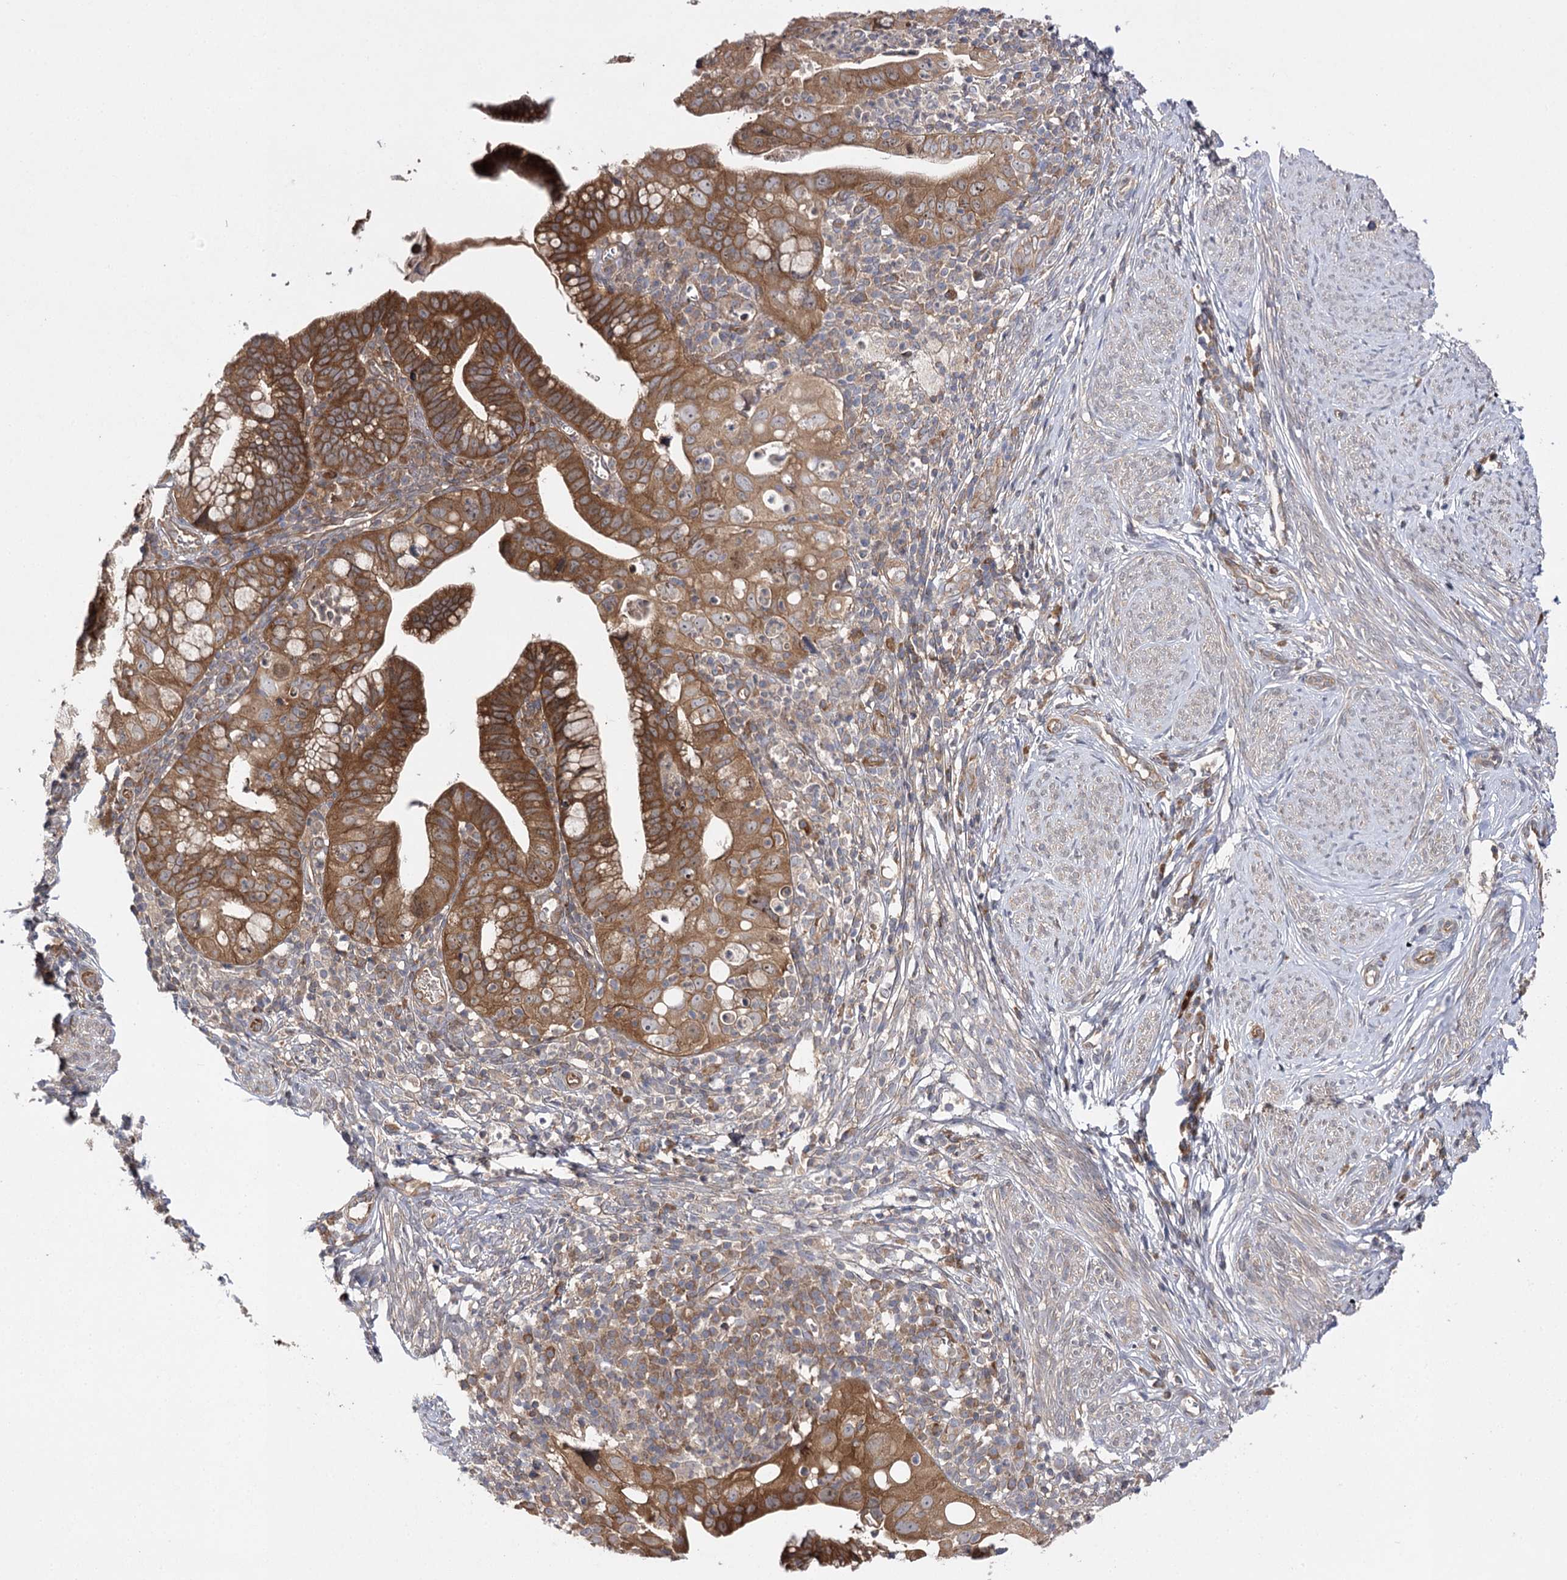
{"staining": {"intensity": "strong", "quantity": "25%-75%", "location": "cytoplasmic/membranous"}, "tissue": "cervical cancer", "cell_type": "Tumor cells", "image_type": "cancer", "snomed": [{"axis": "morphology", "description": "Adenocarcinoma, NOS"}, {"axis": "topography", "description": "Cervix"}], "caption": "A photomicrograph of human cervical cancer stained for a protein exhibits strong cytoplasmic/membranous brown staining in tumor cells. (DAB IHC with brightfield microscopy, high magnification).", "gene": "BCR", "patient": {"sex": "female", "age": 36}}